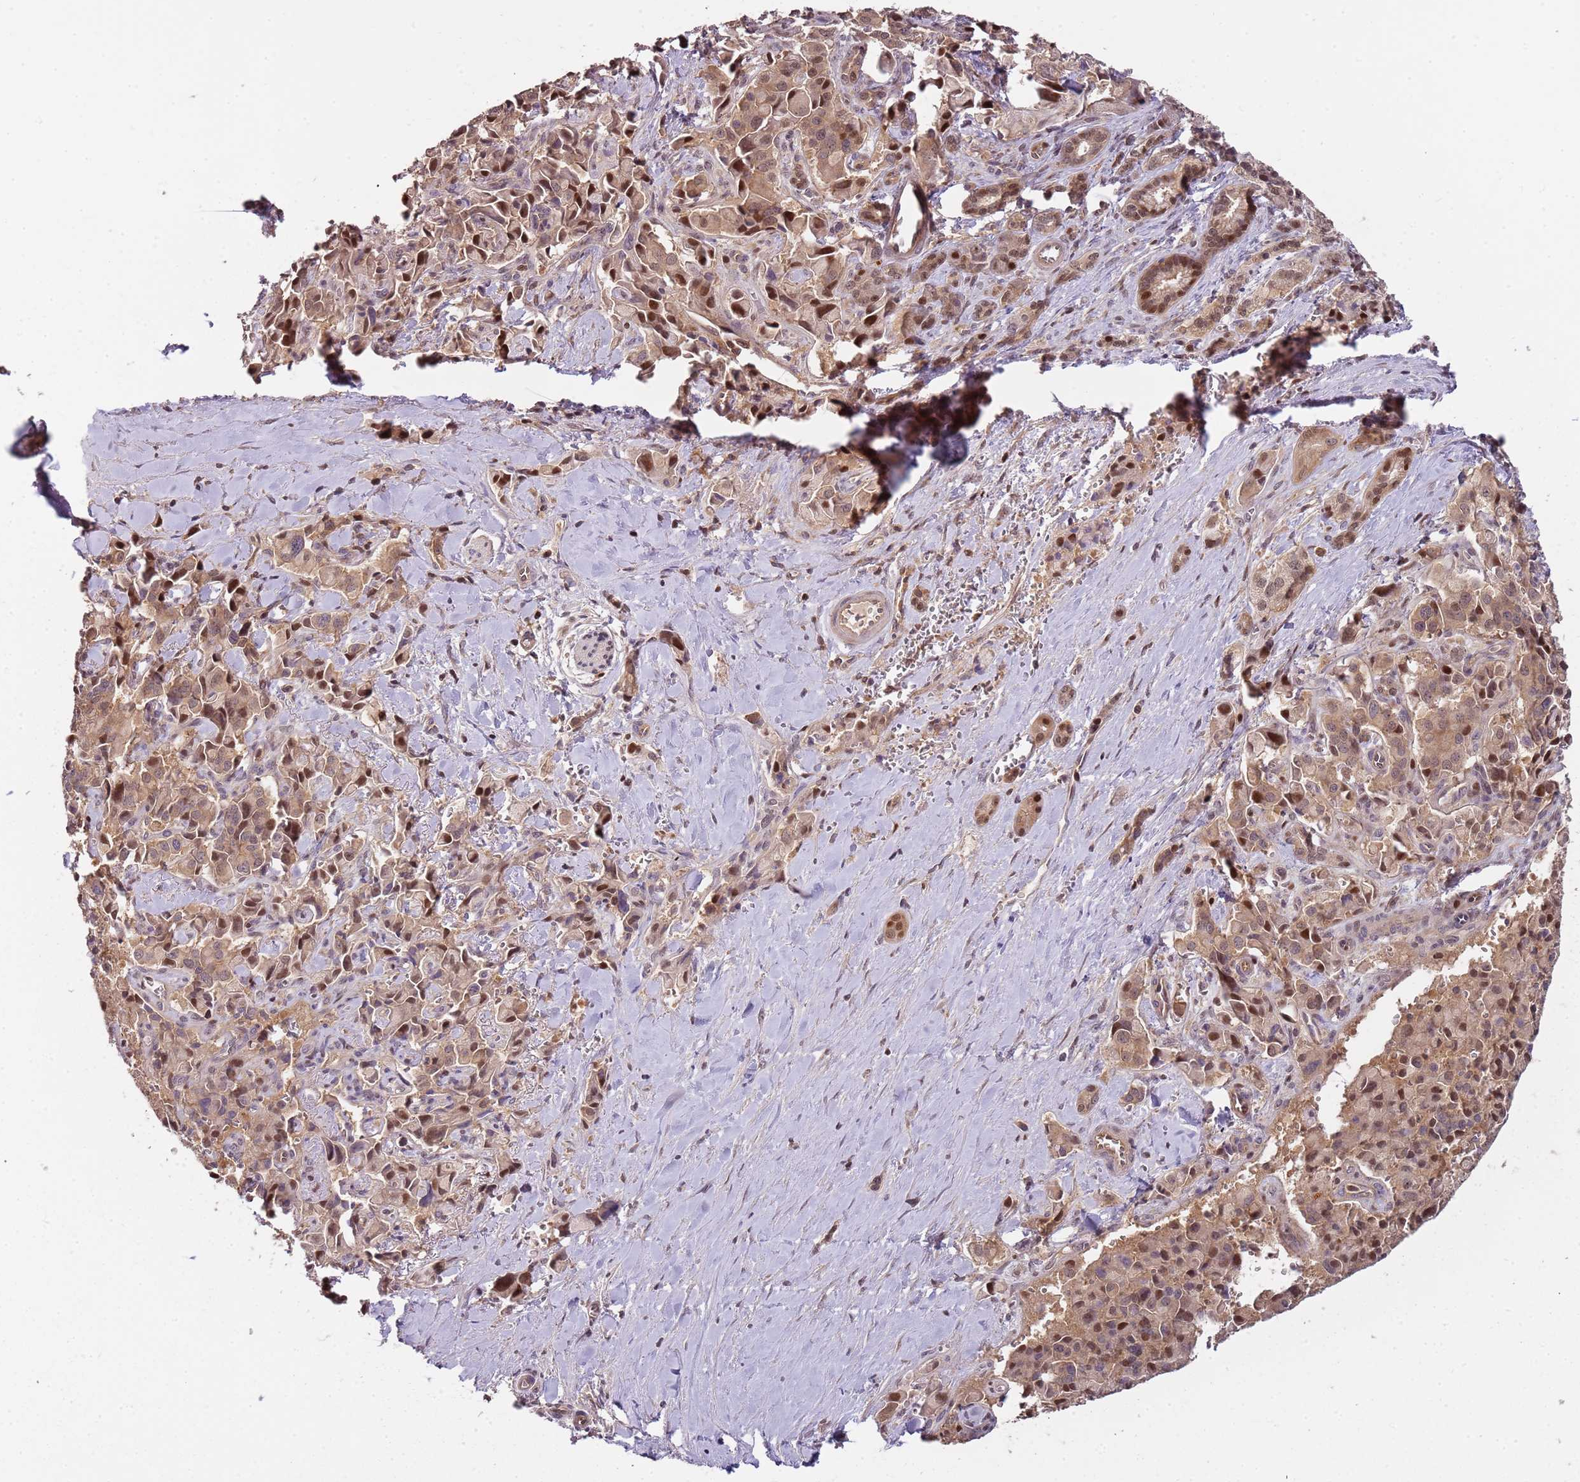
{"staining": {"intensity": "moderate", "quantity": ">75%", "location": "cytoplasmic/membranous,nuclear"}, "tissue": "pancreatic cancer", "cell_type": "Tumor cells", "image_type": "cancer", "snomed": [{"axis": "morphology", "description": "Adenocarcinoma, NOS"}, {"axis": "topography", "description": "Pancreas"}], "caption": "Tumor cells reveal medium levels of moderate cytoplasmic/membranous and nuclear expression in approximately >75% of cells in pancreatic cancer (adenocarcinoma).", "gene": "GSTO2", "patient": {"sex": "male", "age": 65}}